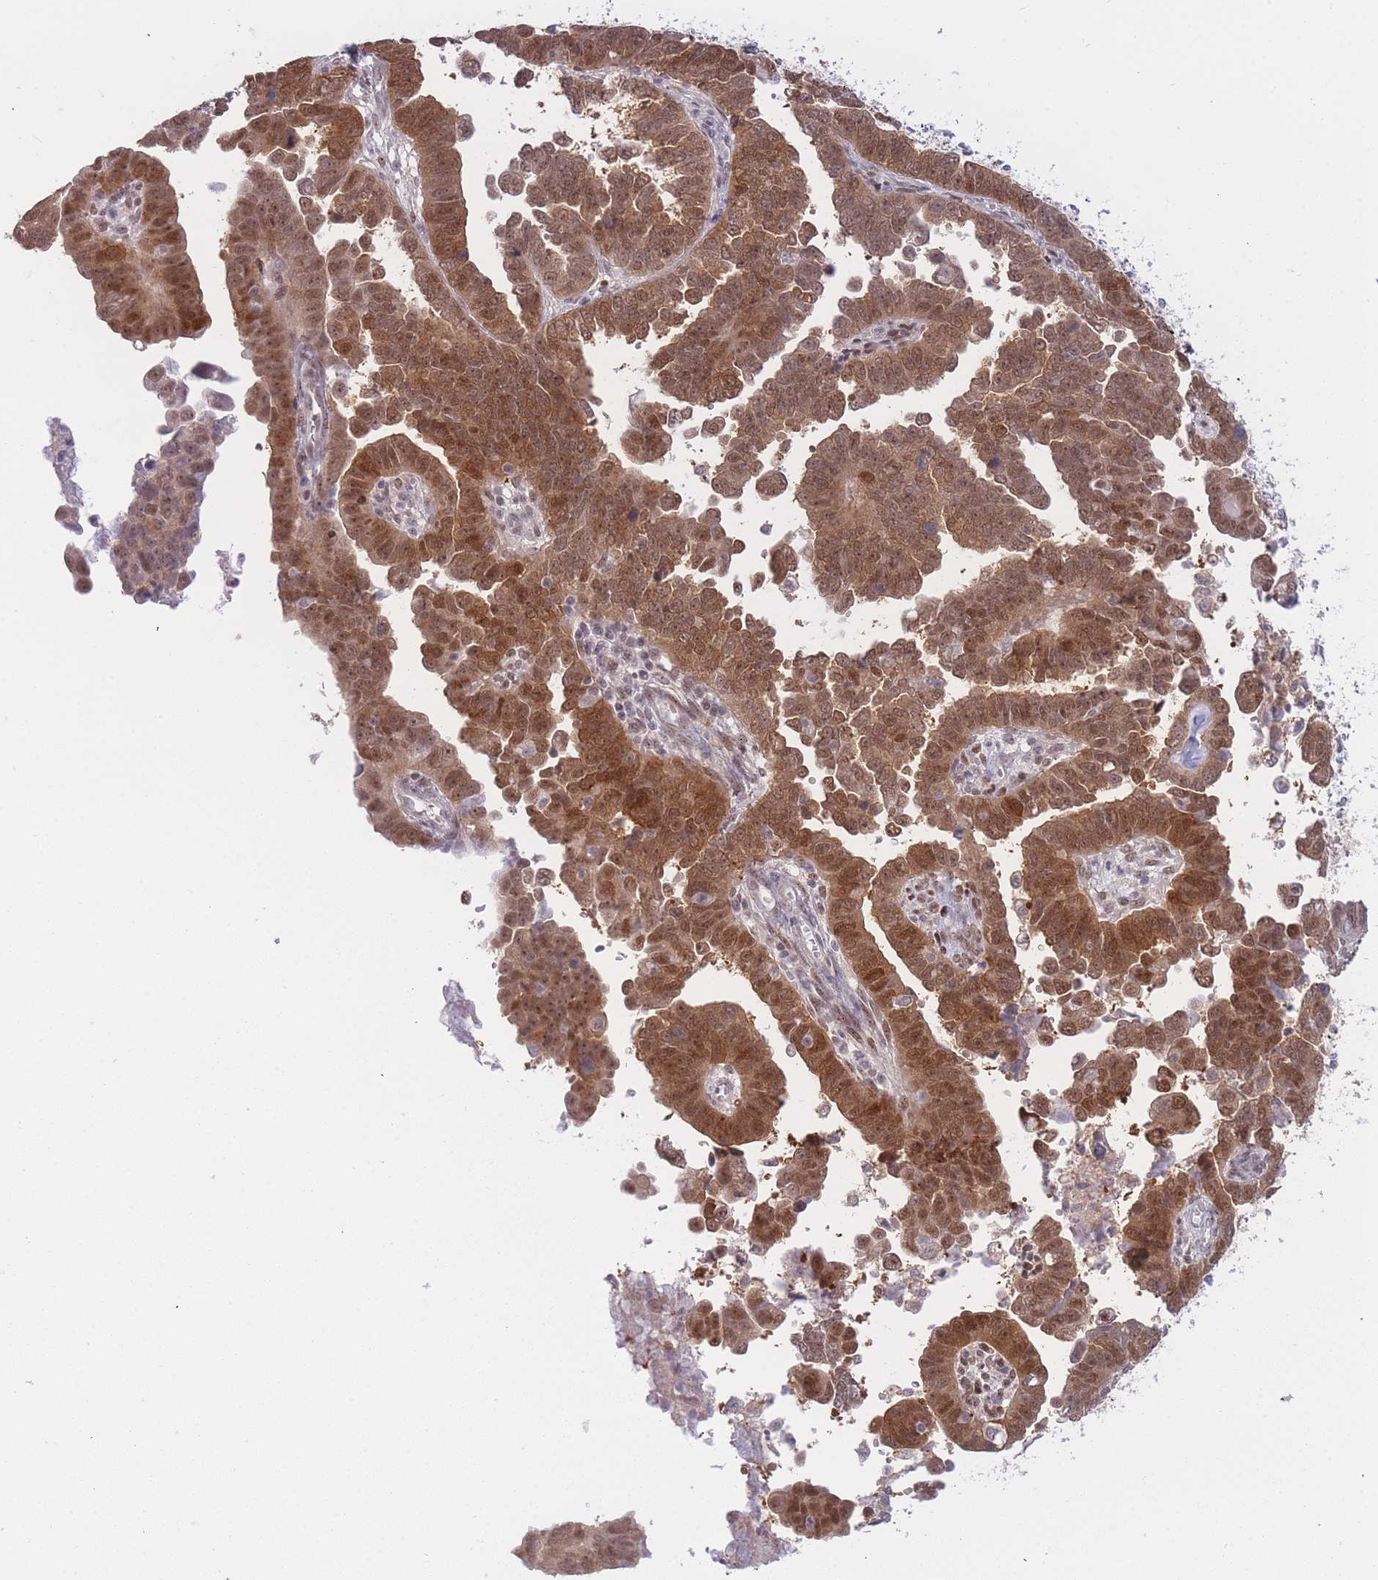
{"staining": {"intensity": "strong", "quantity": ">75%", "location": "cytoplasmic/membranous,nuclear"}, "tissue": "endometrial cancer", "cell_type": "Tumor cells", "image_type": "cancer", "snomed": [{"axis": "morphology", "description": "Adenocarcinoma, NOS"}, {"axis": "topography", "description": "Endometrium"}], "caption": "A brown stain highlights strong cytoplasmic/membranous and nuclear expression of a protein in human adenocarcinoma (endometrial) tumor cells.", "gene": "DEAF1", "patient": {"sex": "female", "age": 75}}